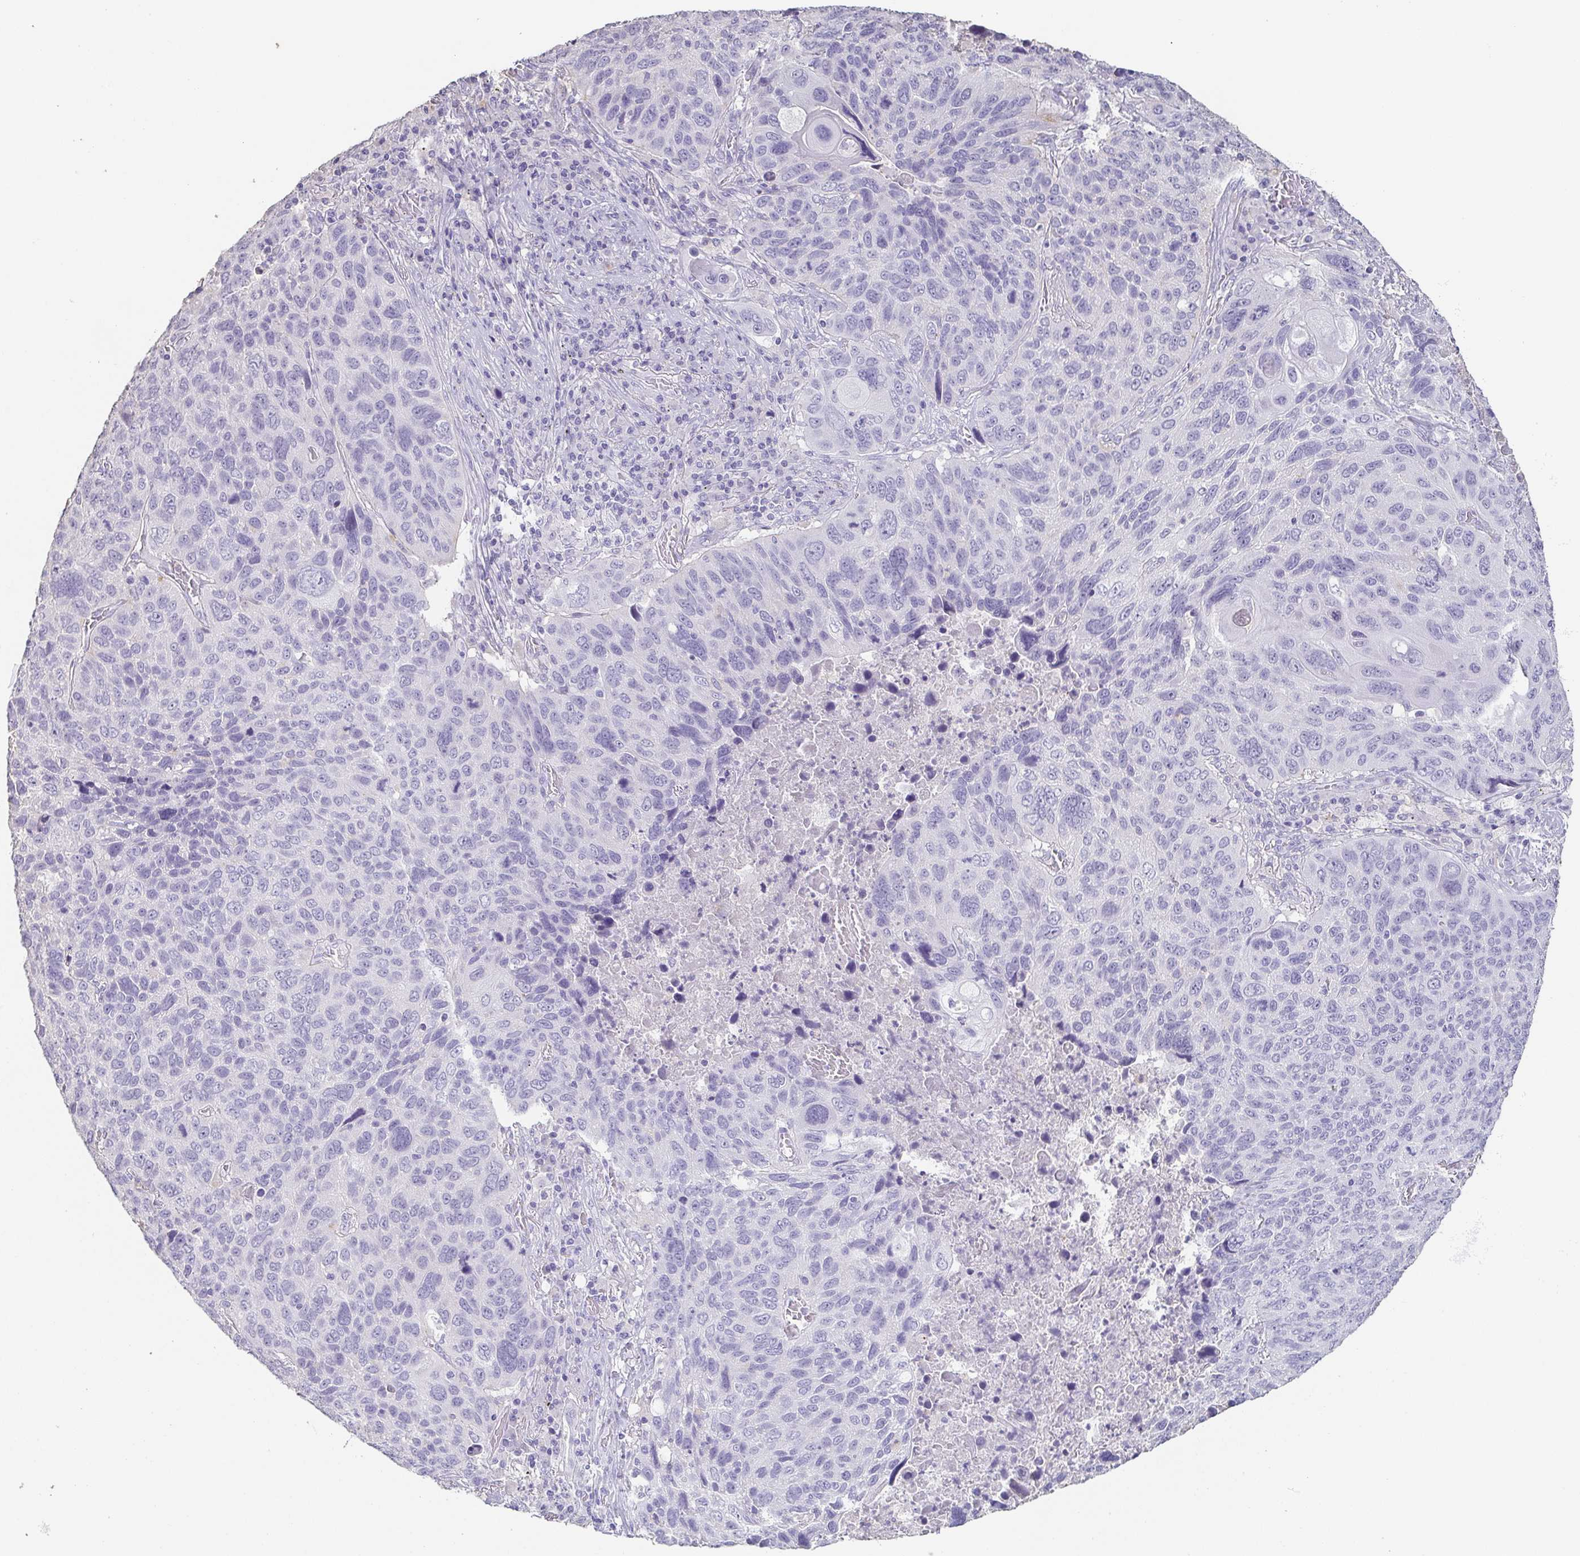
{"staining": {"intensity": "negative", "quantity": "none", "location": "none"}, "tissue": "lung cancer", "cell_type": "Tumor cells", "image_type": "cancer", "snomed": [{"axis": "morphology", "description": "Squamous cell carcinoma, NOS"}, {"axis": "topography", "description": "Lung"}], "caption": "A high-resolution photomicrograph shows immunohistochemistry staining of lung squamous cell carcinoma, which demonstrates no significant expression in tumor cells.", "gene": "BPIFA2", "patient": {"sex": "male", "age": 68}}